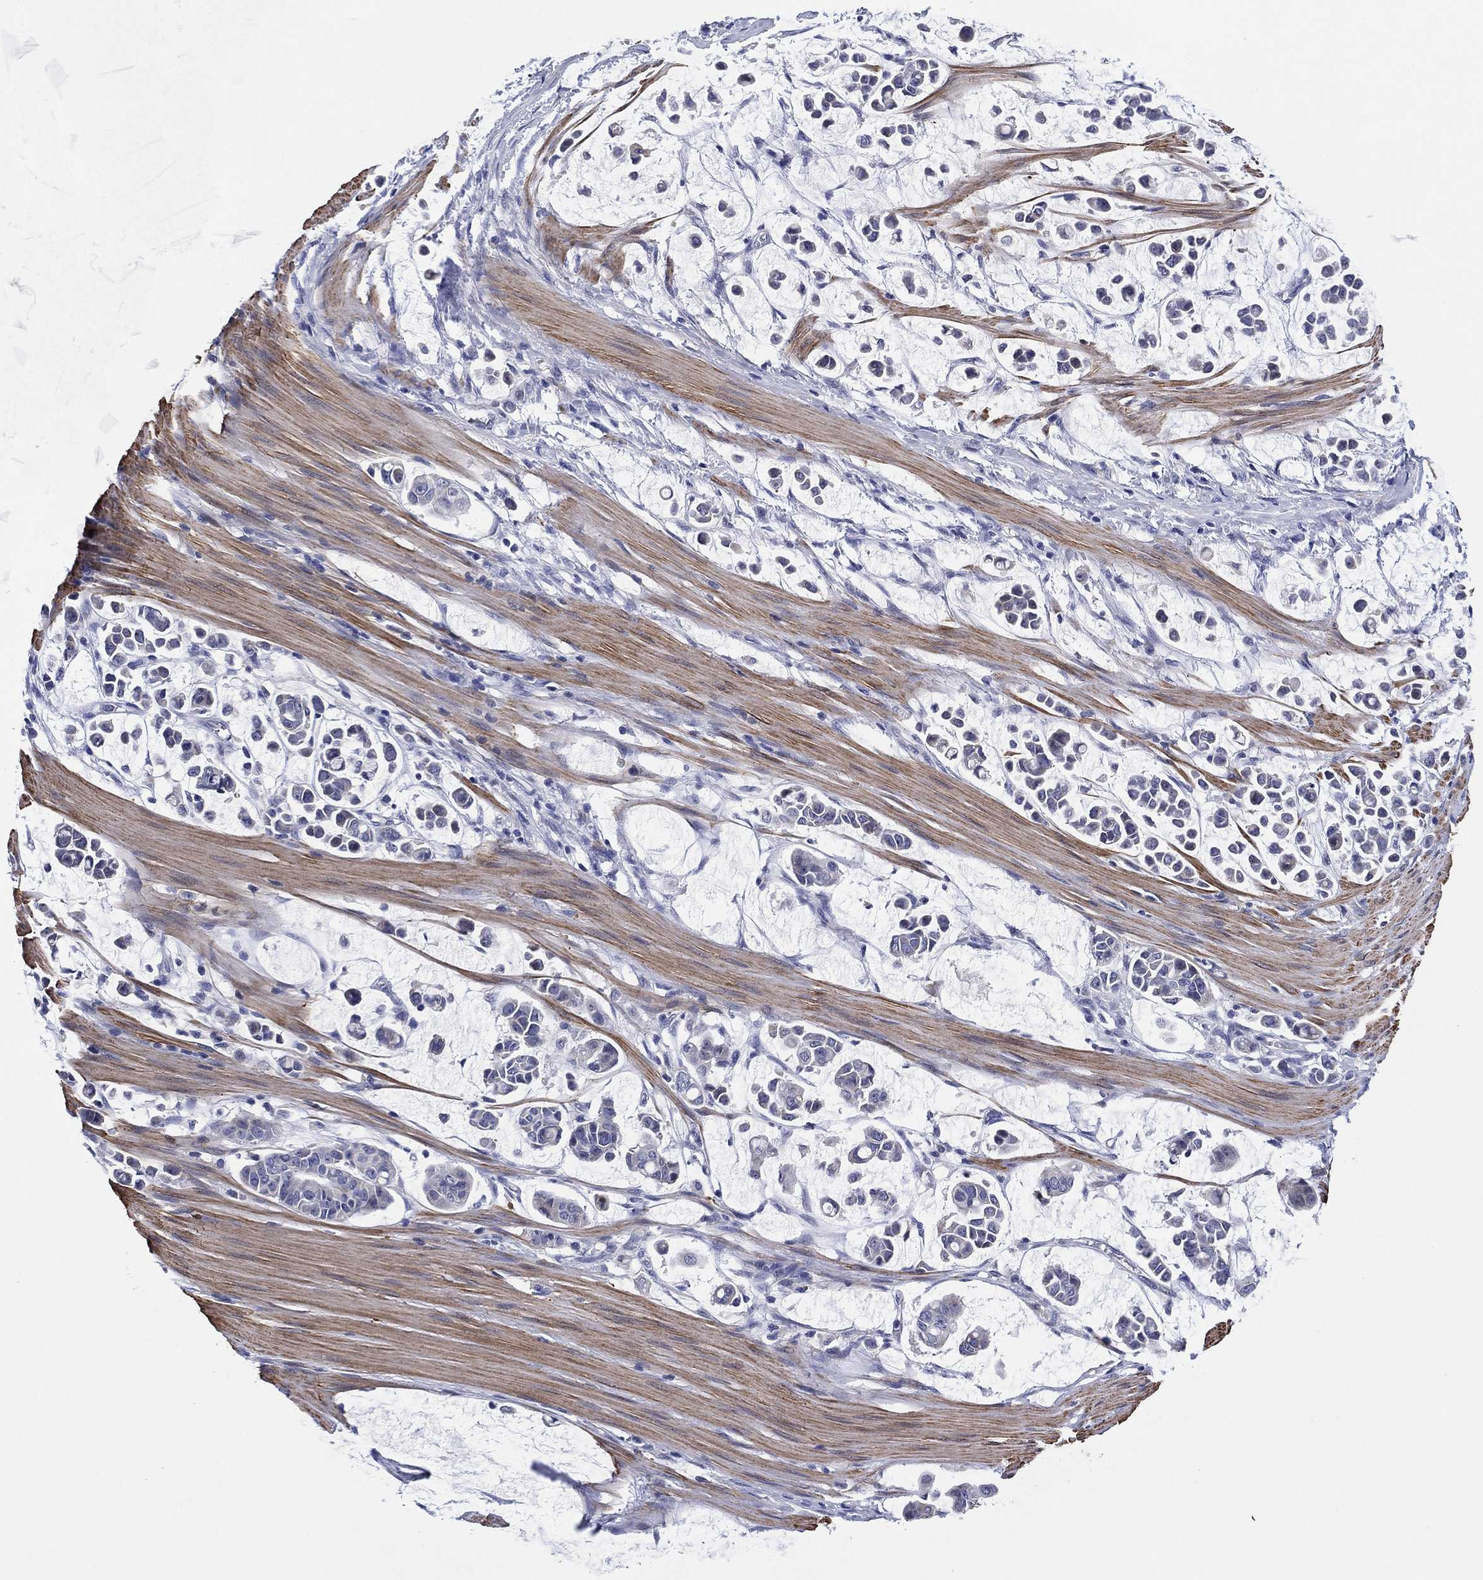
{"staining": {"intensity": "negative", "quantity": "none", "location": "none"}, "tissue": "stomach cancer", "cell_type": "Tumor cells", "image_type": "cancer", "snomed": [{"axis": "morphology", "description": "Adenocarcinoma, NOS"}, {"axis": "topography", "description": "Stomach"}], "caption": "The photomicrograph reveals no staining of tumor cells in adenocarcinoma (stomach).", "gene": "CLIP3", "patient": {"sex": "male", "age": 82}}